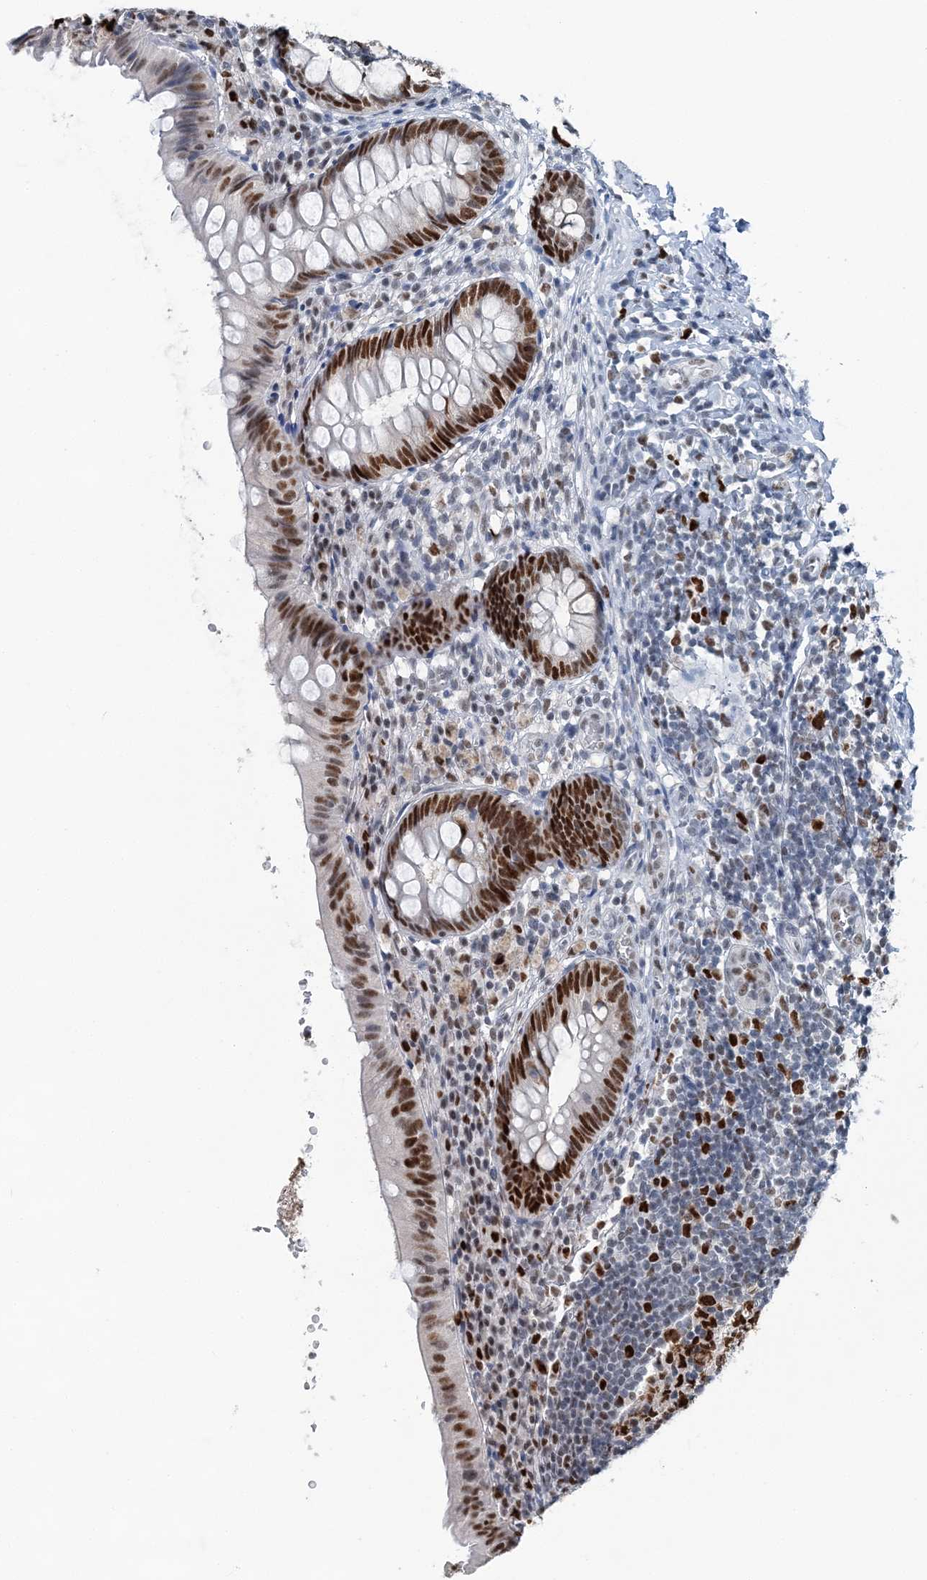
{"staining": {"intensity": "strong", "quantity": ">75%", "location": "nuclear"}, "tissue": "appendix", "cell_type": "Glandular cells", "image_type": "normal", "snomed": [{"axis": "morphology", "description": "Normal tissue, NOS"}, {"axis": "topography", "description": "Appendix"}], "caption": "A high amount of strong nuclear staining is seen in about >75% of glandular cells in unremarkable appendix.", "gene": "HAT1", "patient": {"sex": "male", "age": 8}}